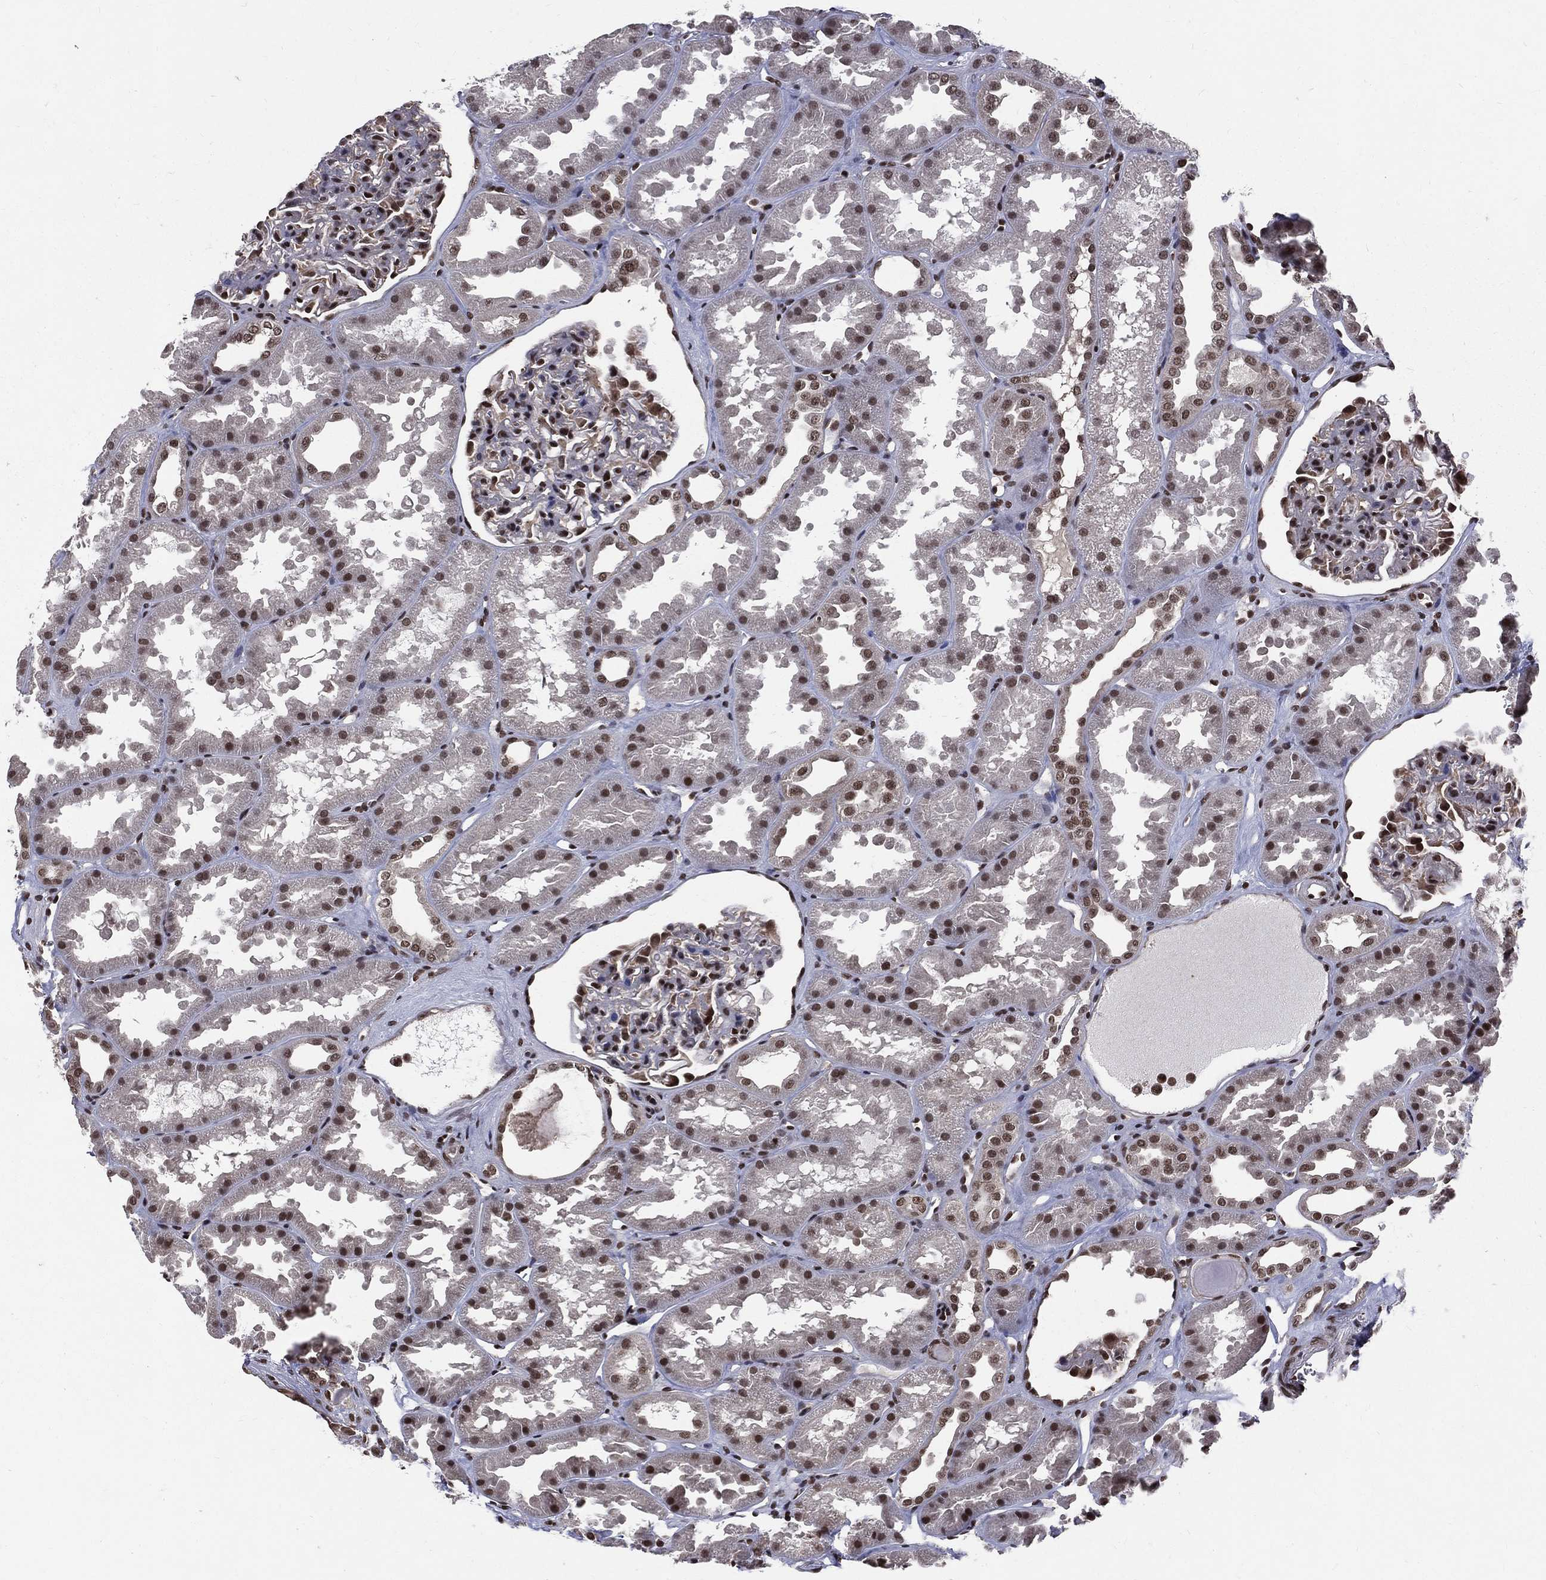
{"staining": {"intensity": "strong", "quantity": ">75%", "location": "nuclear"}, "tissue": "kidney", "cell_type": "Cells in glomeruli", "image_type": "normal", "snomed": [{"axis": "morphology", "description": "Normal tissue, NOS"}, {"axis": "topography", "description": "Kidney"}], "caption": "Kidney stained with DAB immunohistochemistry (IHC) demonstrates high levels of strong nuclear staining in approximately >75% of cells in glomeruli.", "gene": "SMC3", "patient": {"sex": "male", "age": 61}}